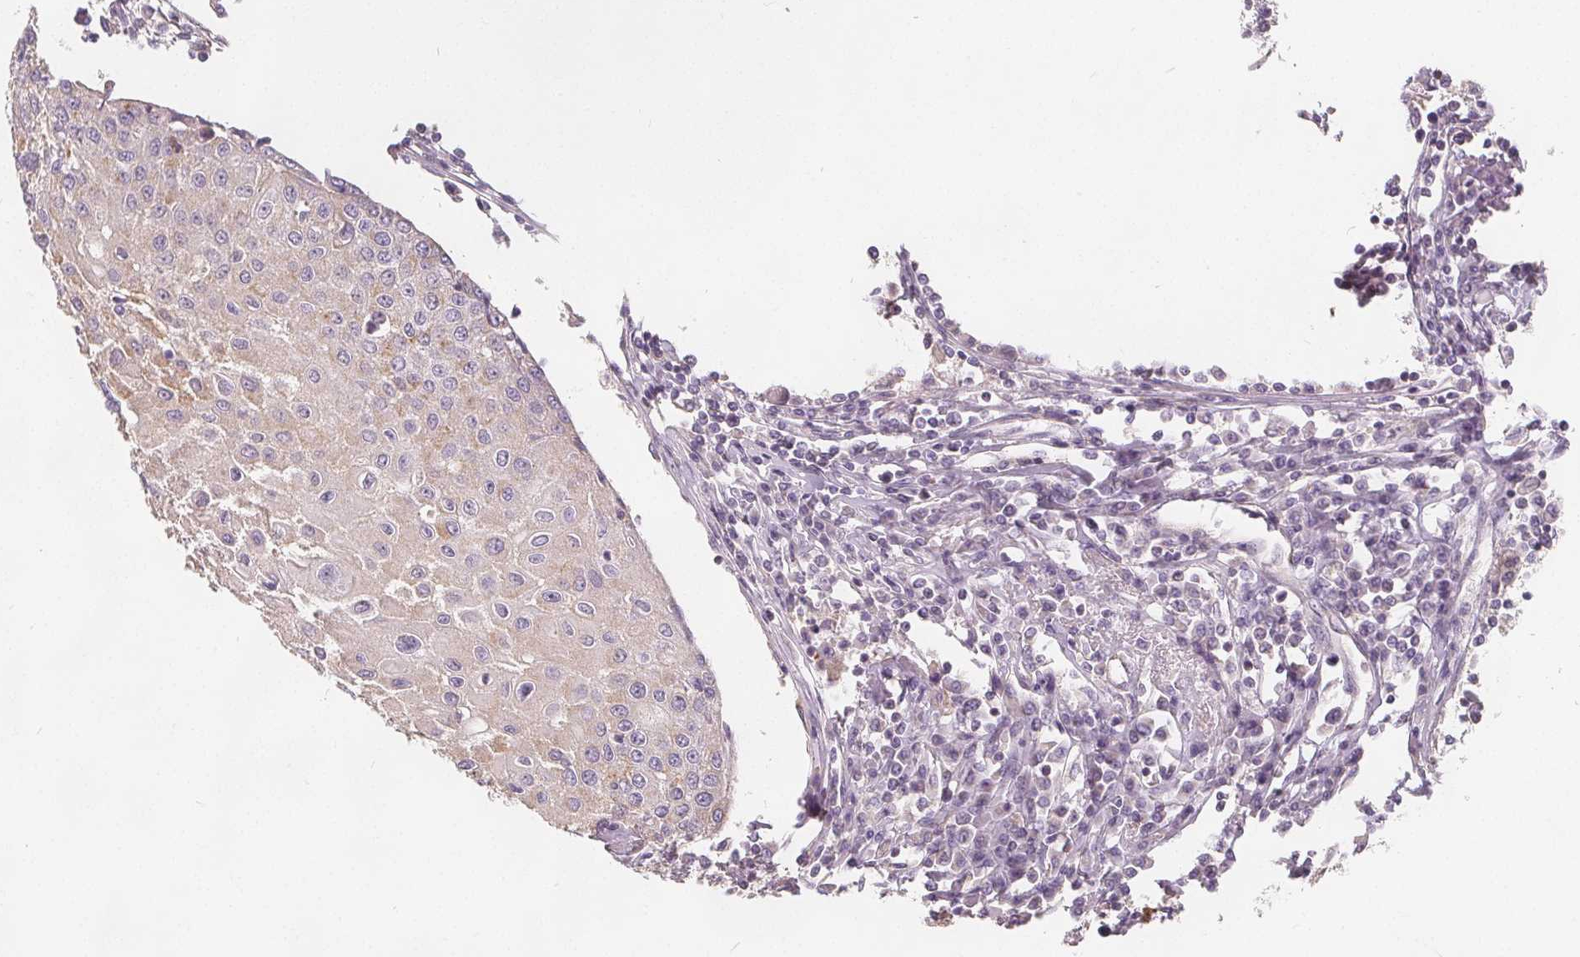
{"staining": {"intensity": "negative", "quantity": "none", "location": "none"}, "tissue": "urothelial cancer", "cell_type": "Tumor cells", "image_type": "cancer", "snomed": [{"axis": "morphology", "description": "Urothelial carcinoma, High grade"}, {"axis": "topography", "description": "Urinary bladder"}], "caption": "Tumor cells show no significant expression in urothelial cancer. Brightfield microscopy of immunohistochemistry (IHC) stained with DAB (brown) and hematoxylin (blue), captured at high magnification.", "gene": "DRC3", "patient": {"sex": "female", "age": 85}}